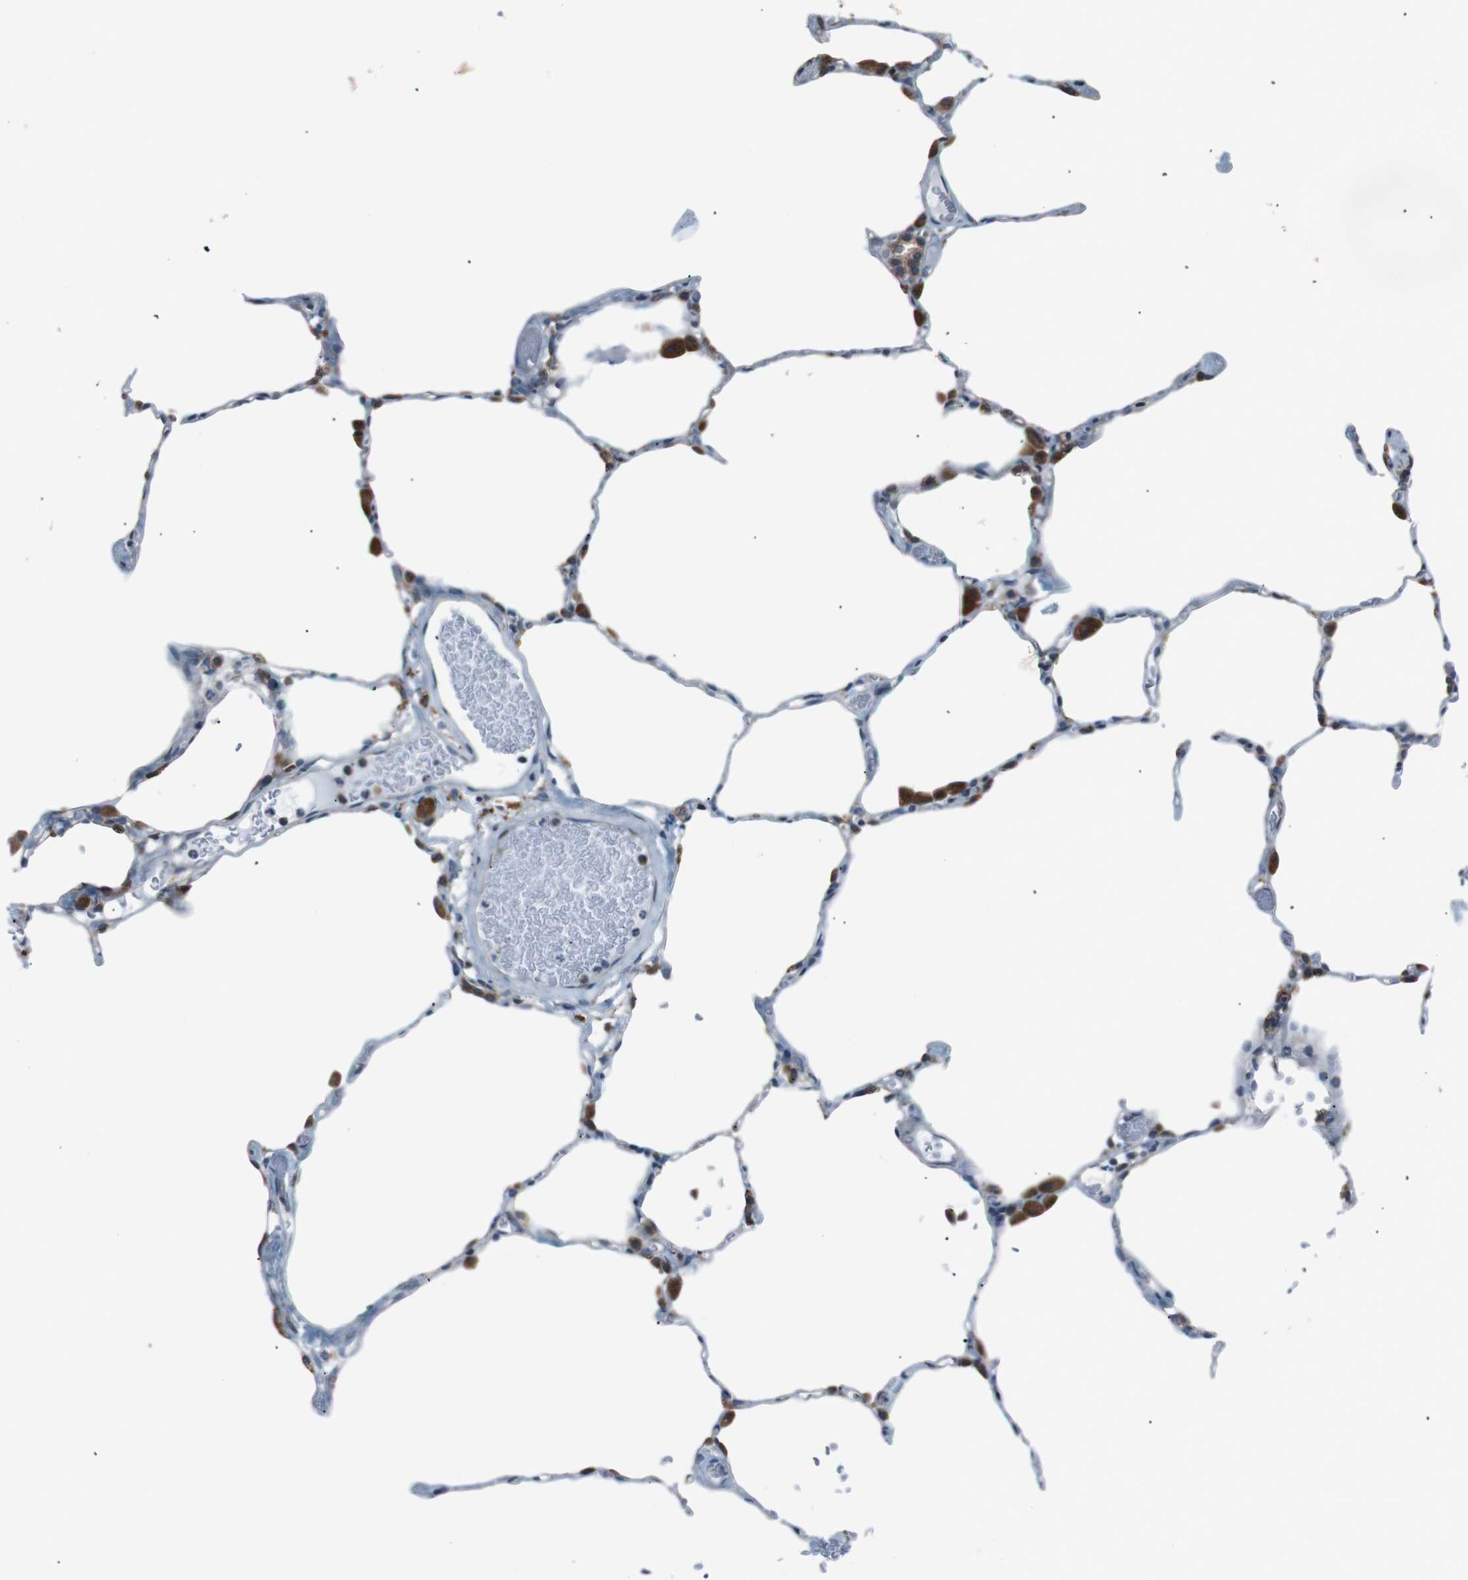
{"staining": {"intensity": "moderate", "quantity": ">75%", "location": "cytoplasmic/membranous"}, "tissue": "lung", "cell_type": "Alveolar cells", "image_type": "normal", "snomed": [{"axis": "morphology", "description": "Normal tissue, NOS"}, {"axis": "topography", "description": "Lung"}], "caption": "Lung stained with immunohistochemistry reveals moderate cytoplasmic/membranous staining in approximately >75% of alveolar cells.", "gene": "SIGMAR1", "patient": {"sex": "female", "age": 49}}